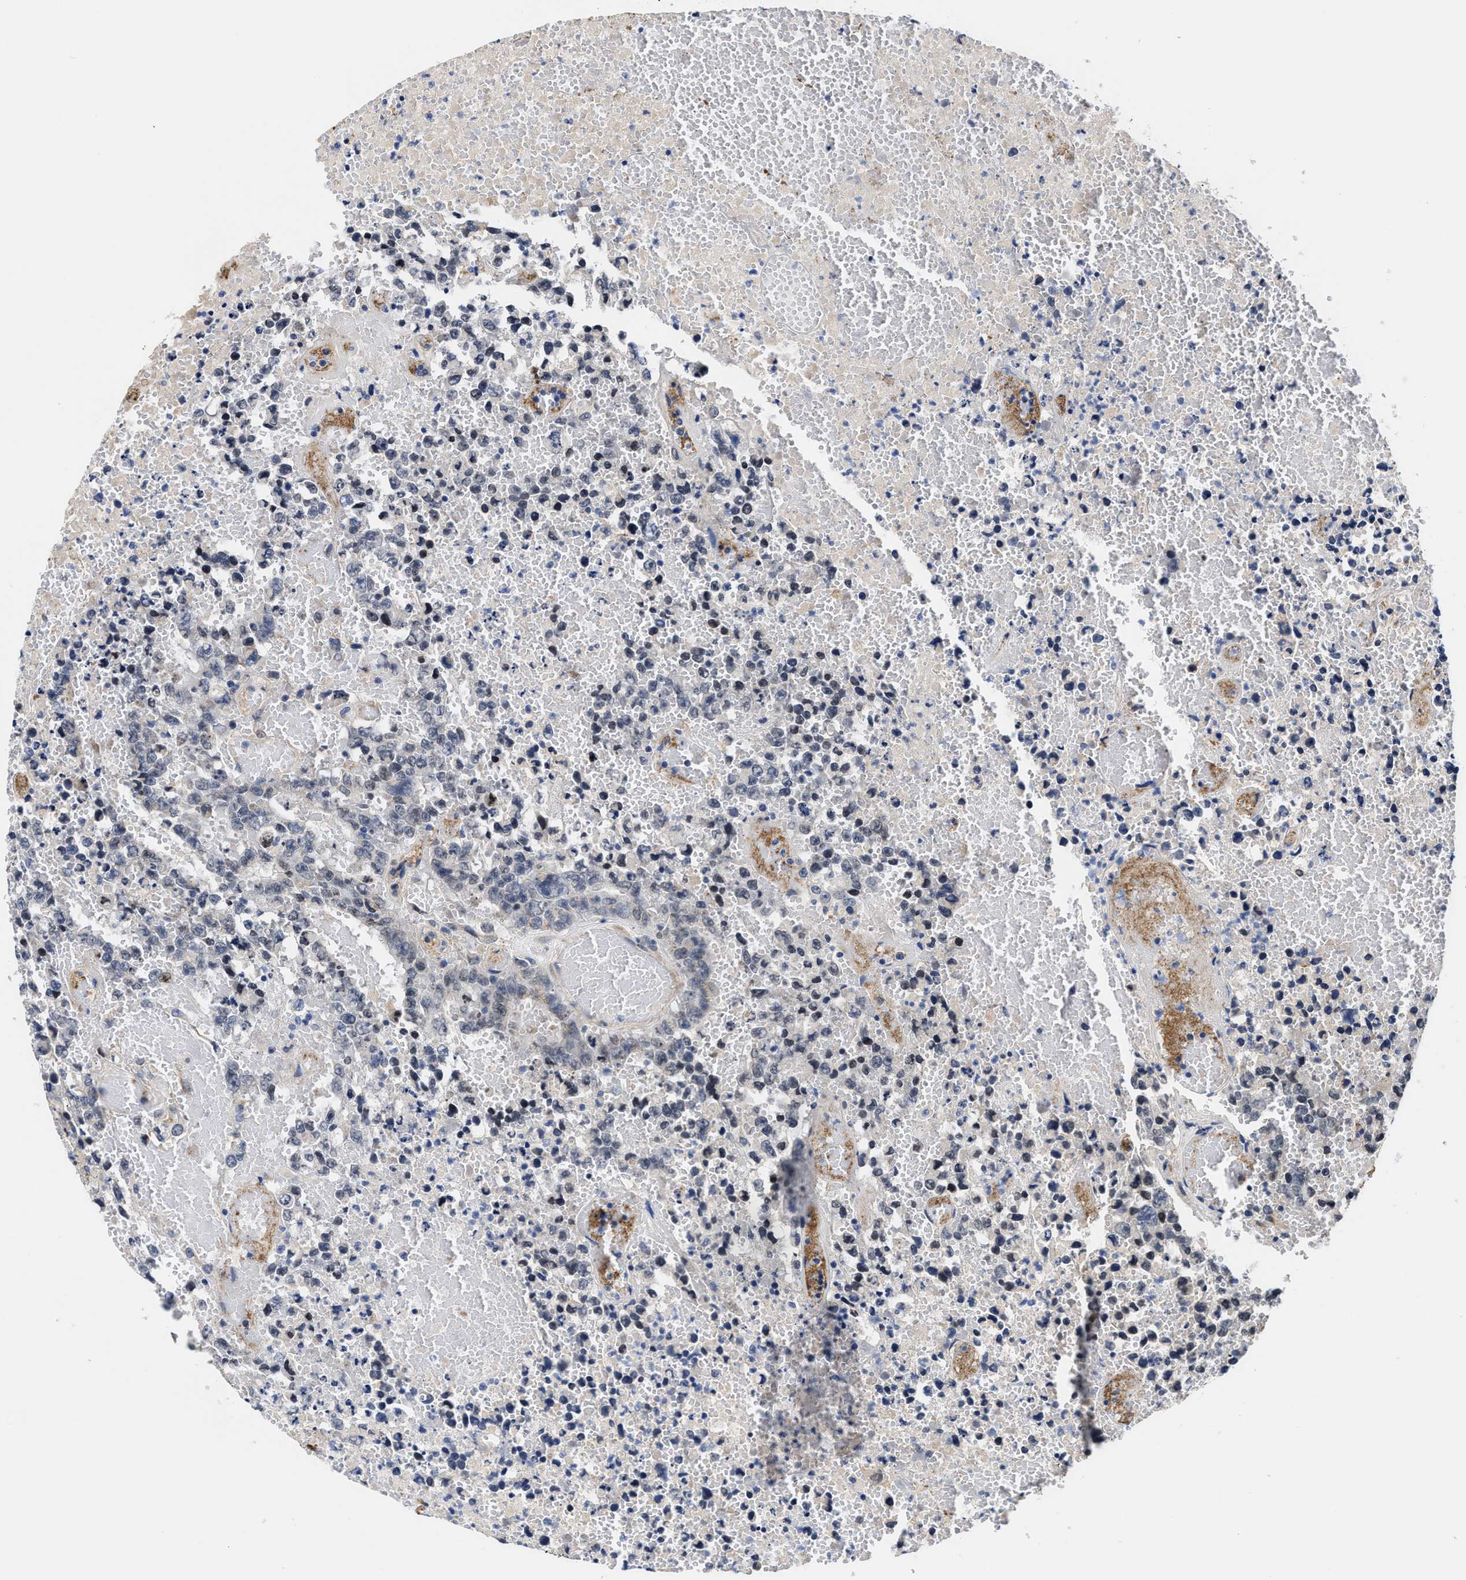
{"staining": {"intensity": "negative", "quantity": "none", "location": "none"}, "tissue": "testis cancer", "cell_type": "Tumor cells", "image_type": "cancer", "snomed": [{"axis": "morphology", "description": "Carcinoma, Embryonal, NOS"}, {"axis": "topography", "description": "Testis"}], "caption": "High power microscopy histopathology image of an immunohistochemistry photomicrograph of testis cancer, revealing no significant staining in tumor cells. (Brightfield microscopy of DAB (3,3'-diaminobenzidine) IHC at high magnification).", "gene": "TRAF6", "patient": {"sex": "male", "age": 25}}